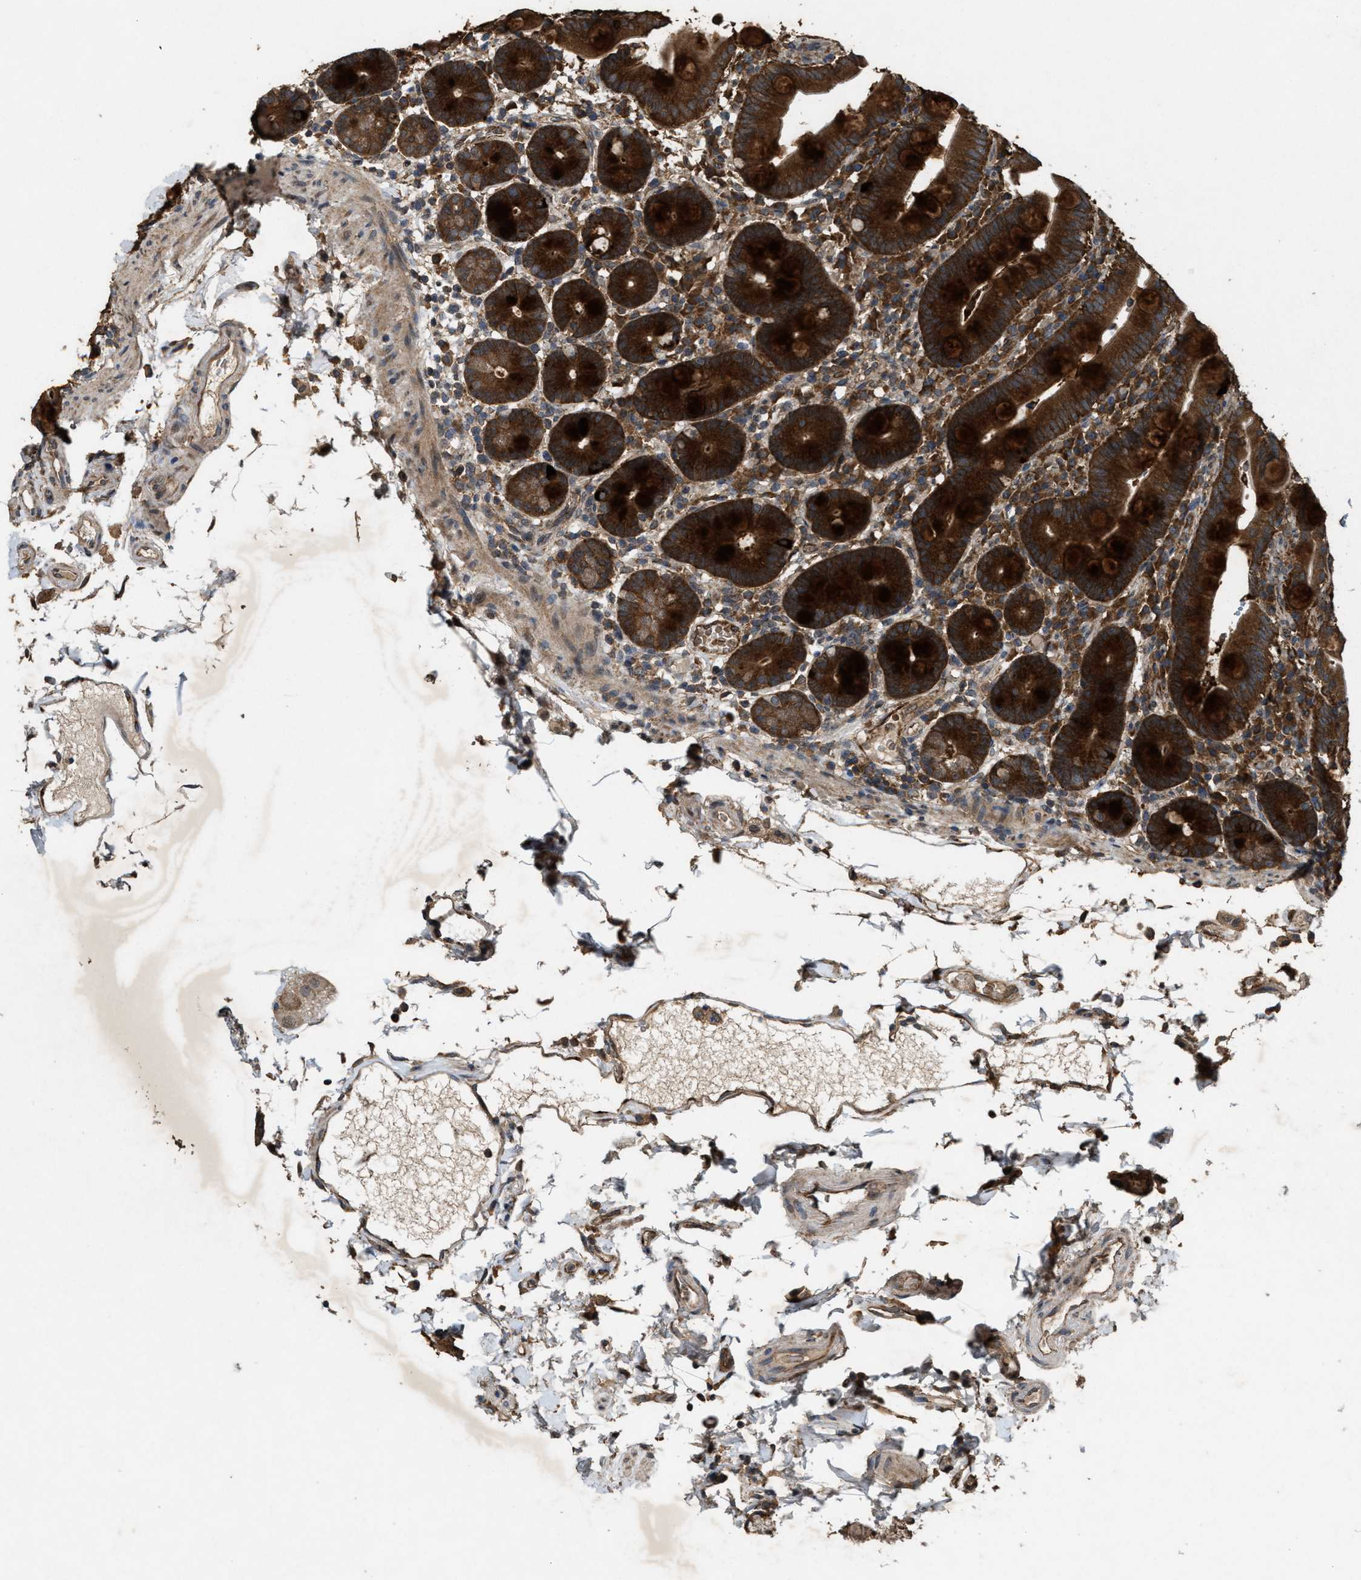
{"staining": {"intensity": "strong", "quantity": ">75%", "location": "cytoplasmic/membranous"}, "tissue": "duodenum", "cell_type": "Glandular cells", "image_type": "normal", "snomed": [{"axis": "morphology", "description": "Normal tissue, NOS"}, {"axis": "topography", "description": "Small intestine, NOS"}], "caption": "Protein staining of normal duodenum exhibits strong cytoplasmic/membranous staining in approximately >75% of glandular cells.", "gene": "ARHGEF5", "patient": {"sex": "female", "age": 71}}